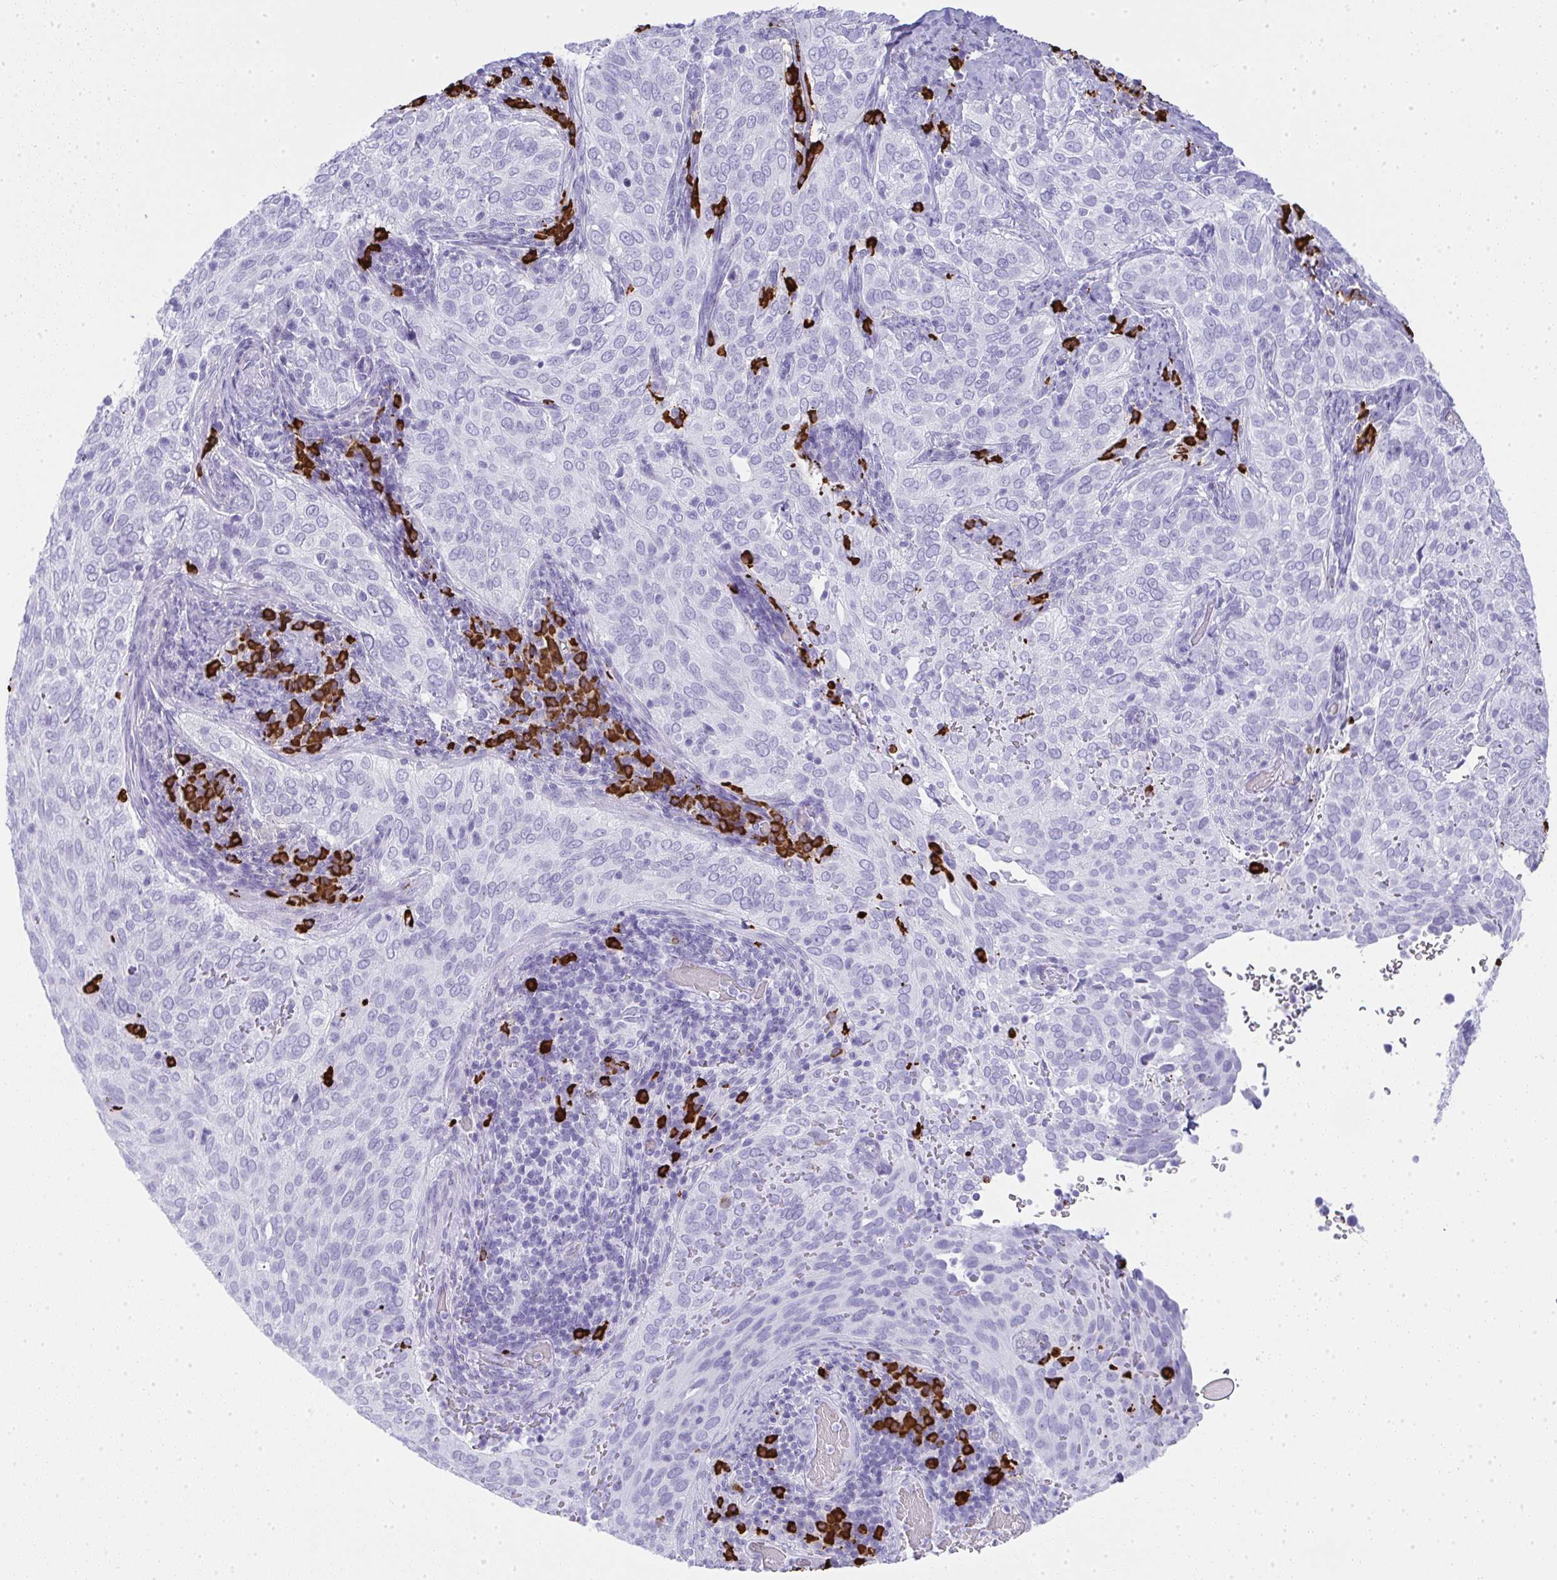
{"staining": {"intensity": "negative", "quantity": "none", "location": "none"}, "tissue": "cervical cancer", "cell_type": "Tumor cells", "image_type": "cancer", "snomed": [{"axis": "morphology", "description": "Squamous cell carcinoma, NOS"}, {"axis": "topography", "description": "Cervix"}], "caption": "Tumor cells show no significant expression in cervical cancer.", "gene": "CDADC1", "patient": {"sex": "female", "age": 38}}